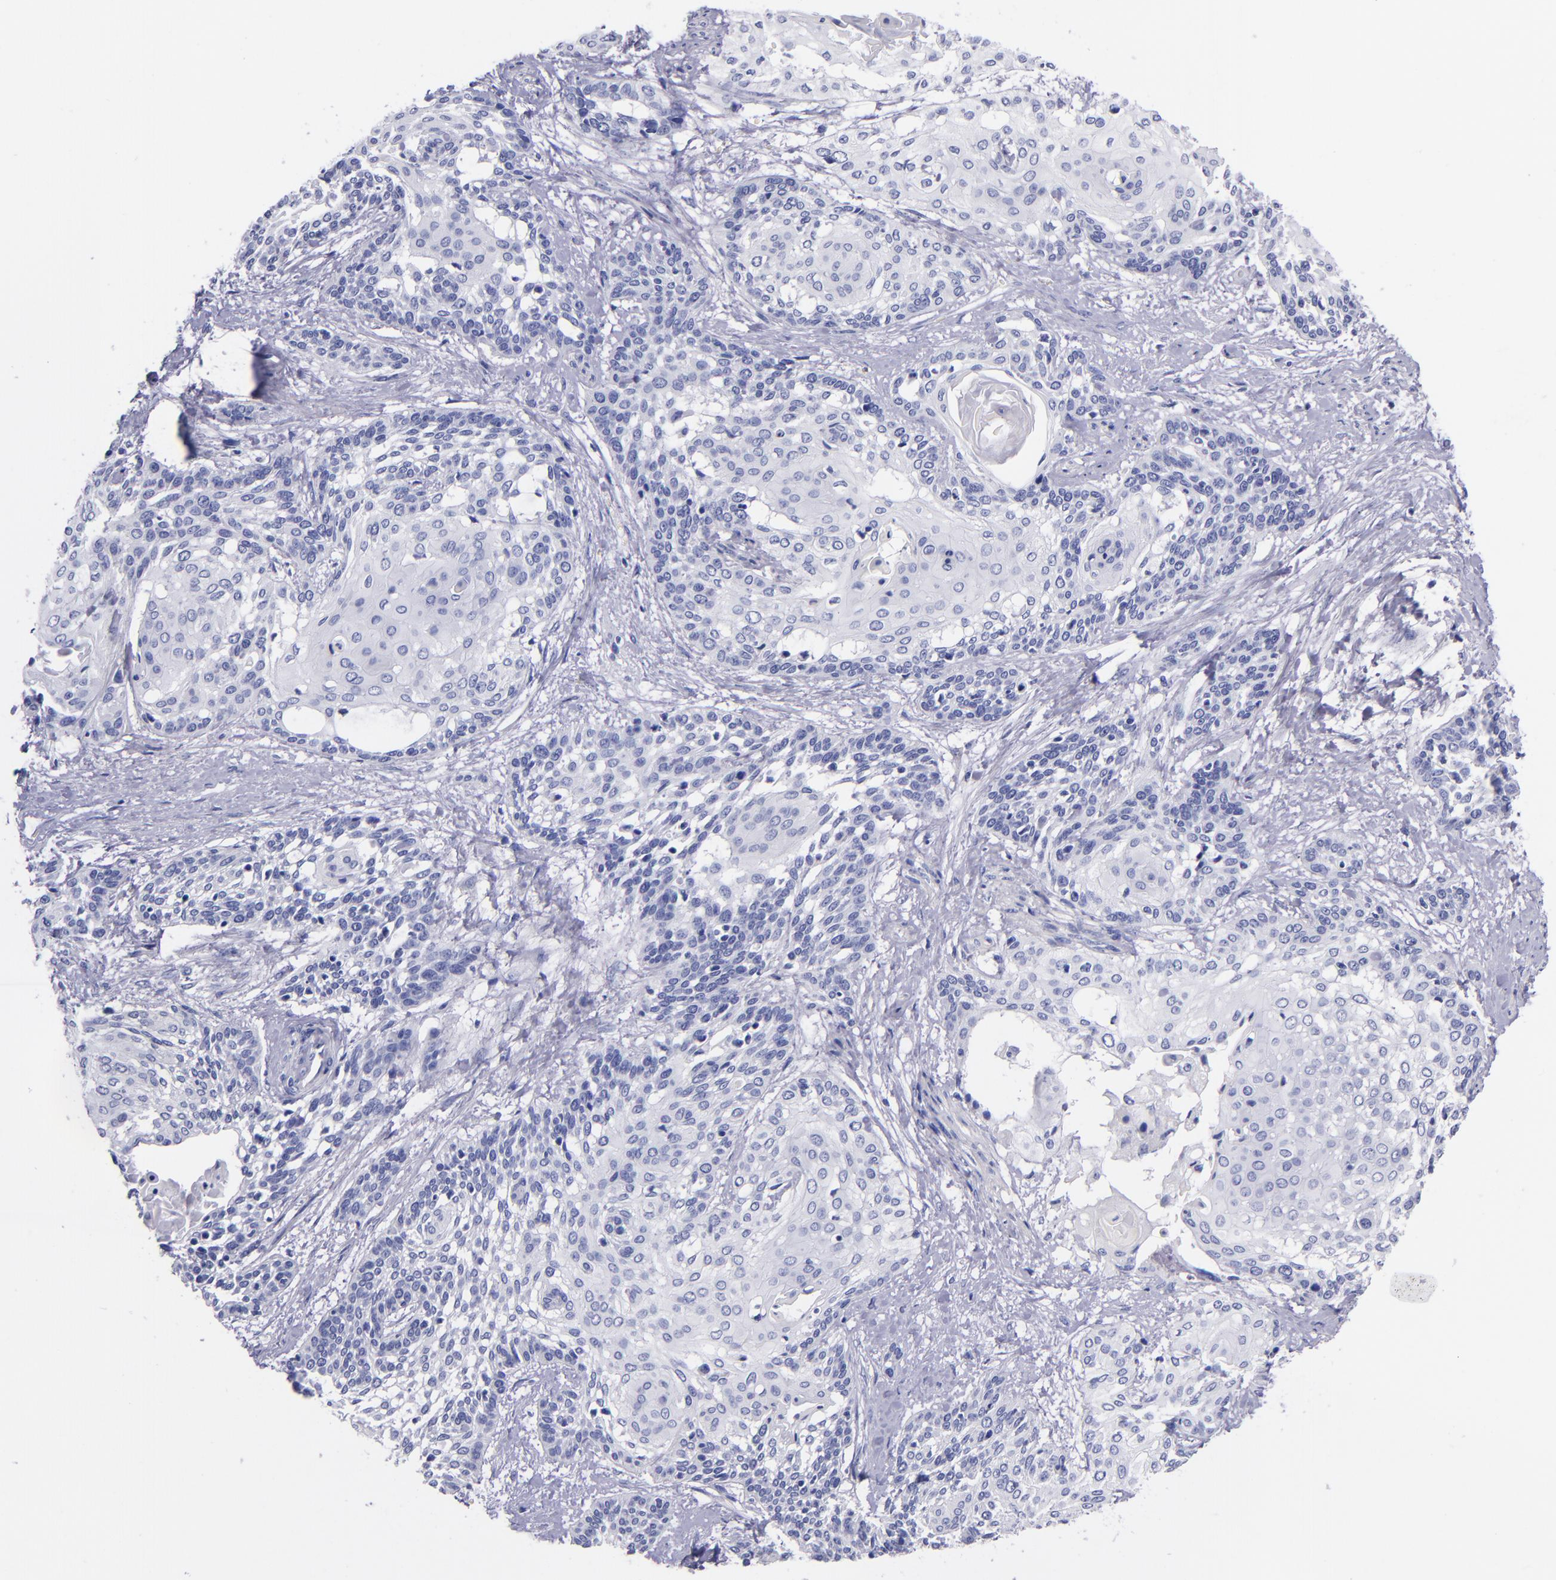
{"staining": {"intensity": "negative", "quantity": "none", "location": "none"}, "tissue": "cervical cancer", "cell_type": "Tumor cells", "image_type": "cancer", "snomed": [{"axis": "morphology", "description": "Squamous cell carcinoma, NOS"}, {"axis": "topography", "description": "Cervix"}], "caption": "High magnification brightfield microscopy of cervical cancer (squamous cell carcinoma) stained with DAB (3,3'-diaminobenzidine) (brown) and counterstained with hematoxylin (blue): tumor cells show no significant expression. (Brightfield microscopy of DAB (3,3'-diaminobenzidine) immunohistochemistry (IHC) at high magnification).", "gene": "SV2A", "patient": {"sex": "female", "age": 57}}